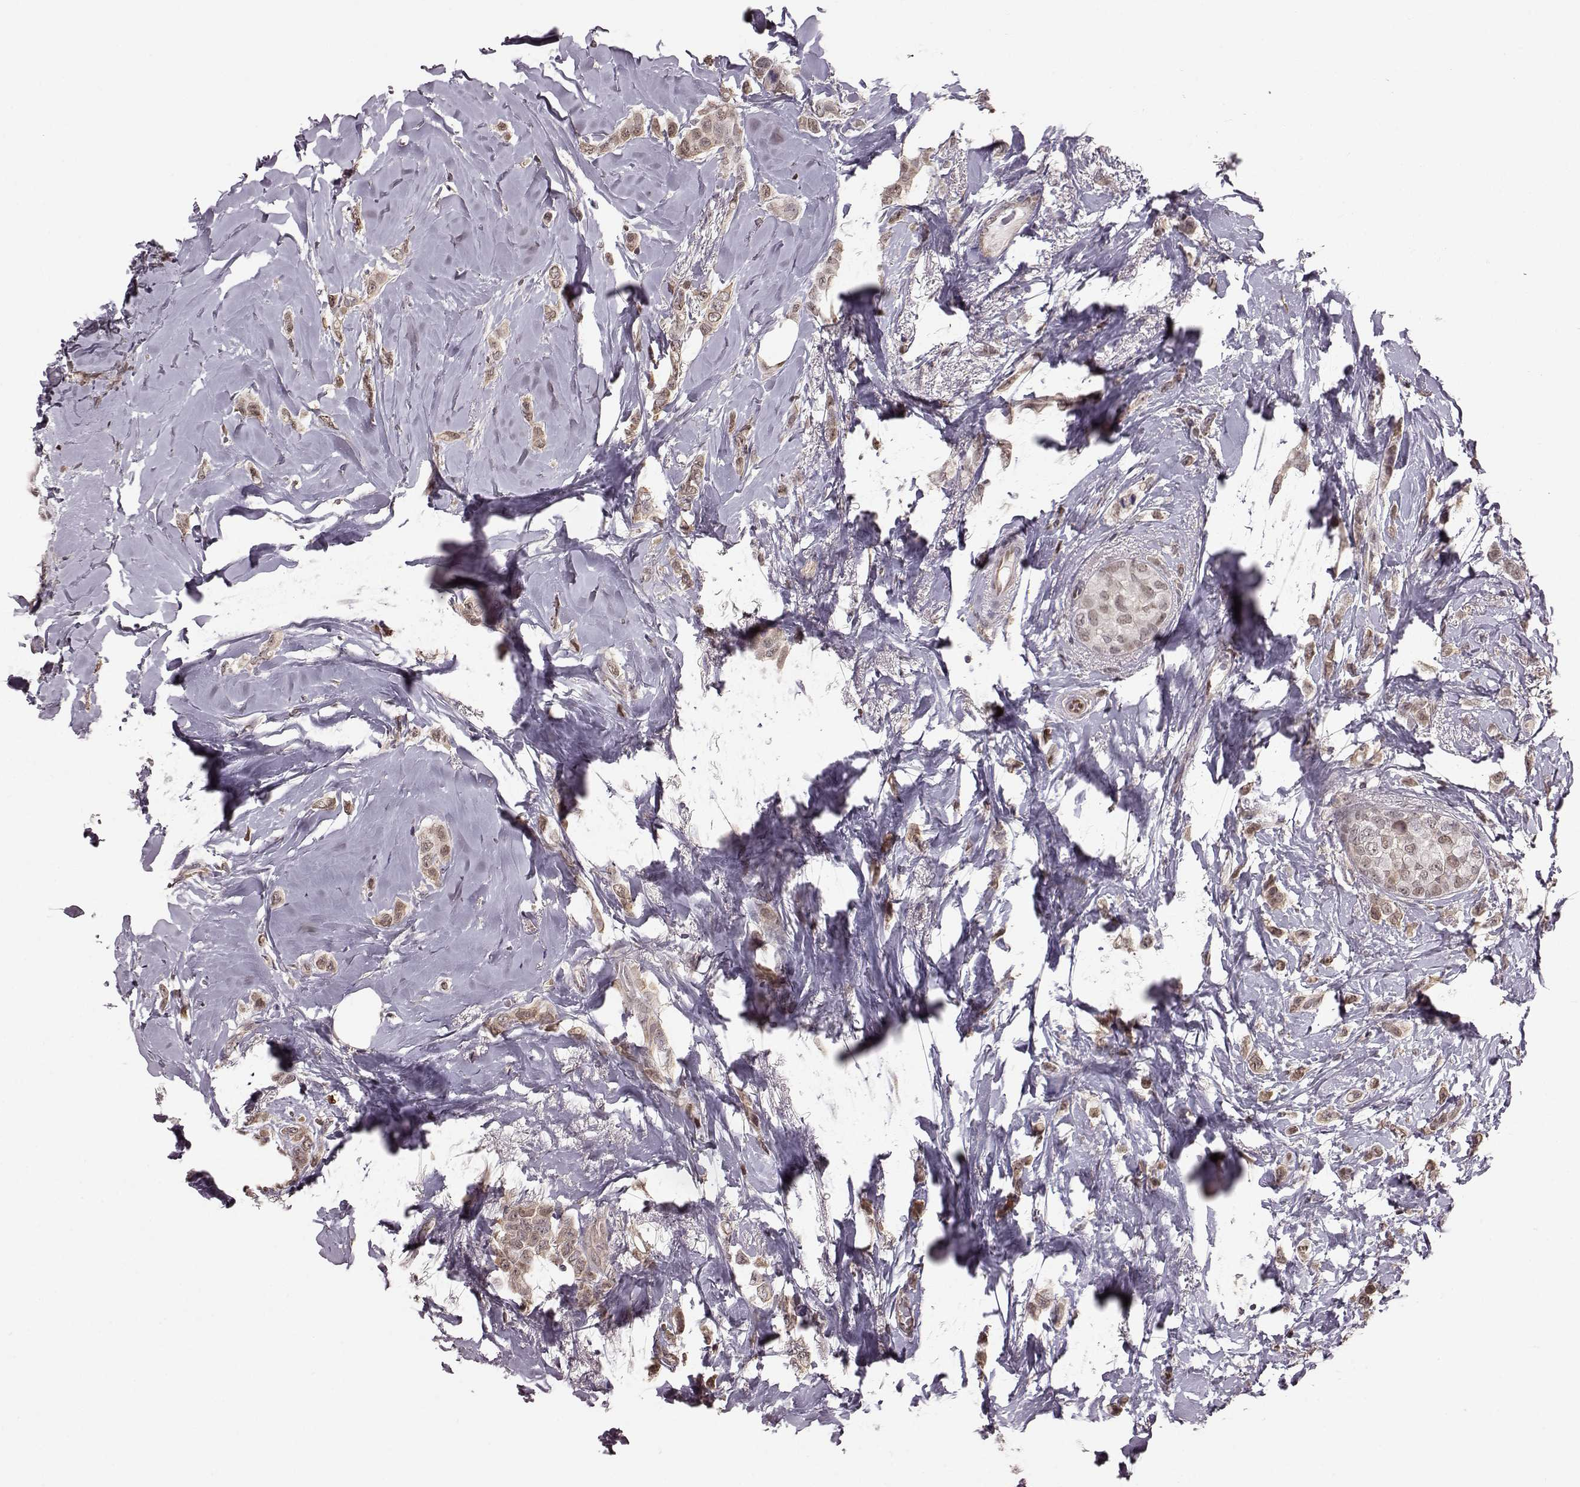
{"staining": {"intensity": "weak", "quantity": ">75%", "location": "cytoplasmic/membranous,nuclear"}, "tissue": "breast cancer", "cell_type": "Tumor cells", "image_type": "cancer", "snomed": [{"axis": "morphology", "description": "Lobular carcinoma"}, {"axis": "topography", "description": "Breast"}], "caption": "This image exhibits immunohistochemistry (IHC) staining of human breast cancer, with low weak cytoplasmic/membranous and nuclear positivity in approximately >75% of tumor cells.", "gene": "KLF6", "patient": {"sex": "female", "age": 66}}